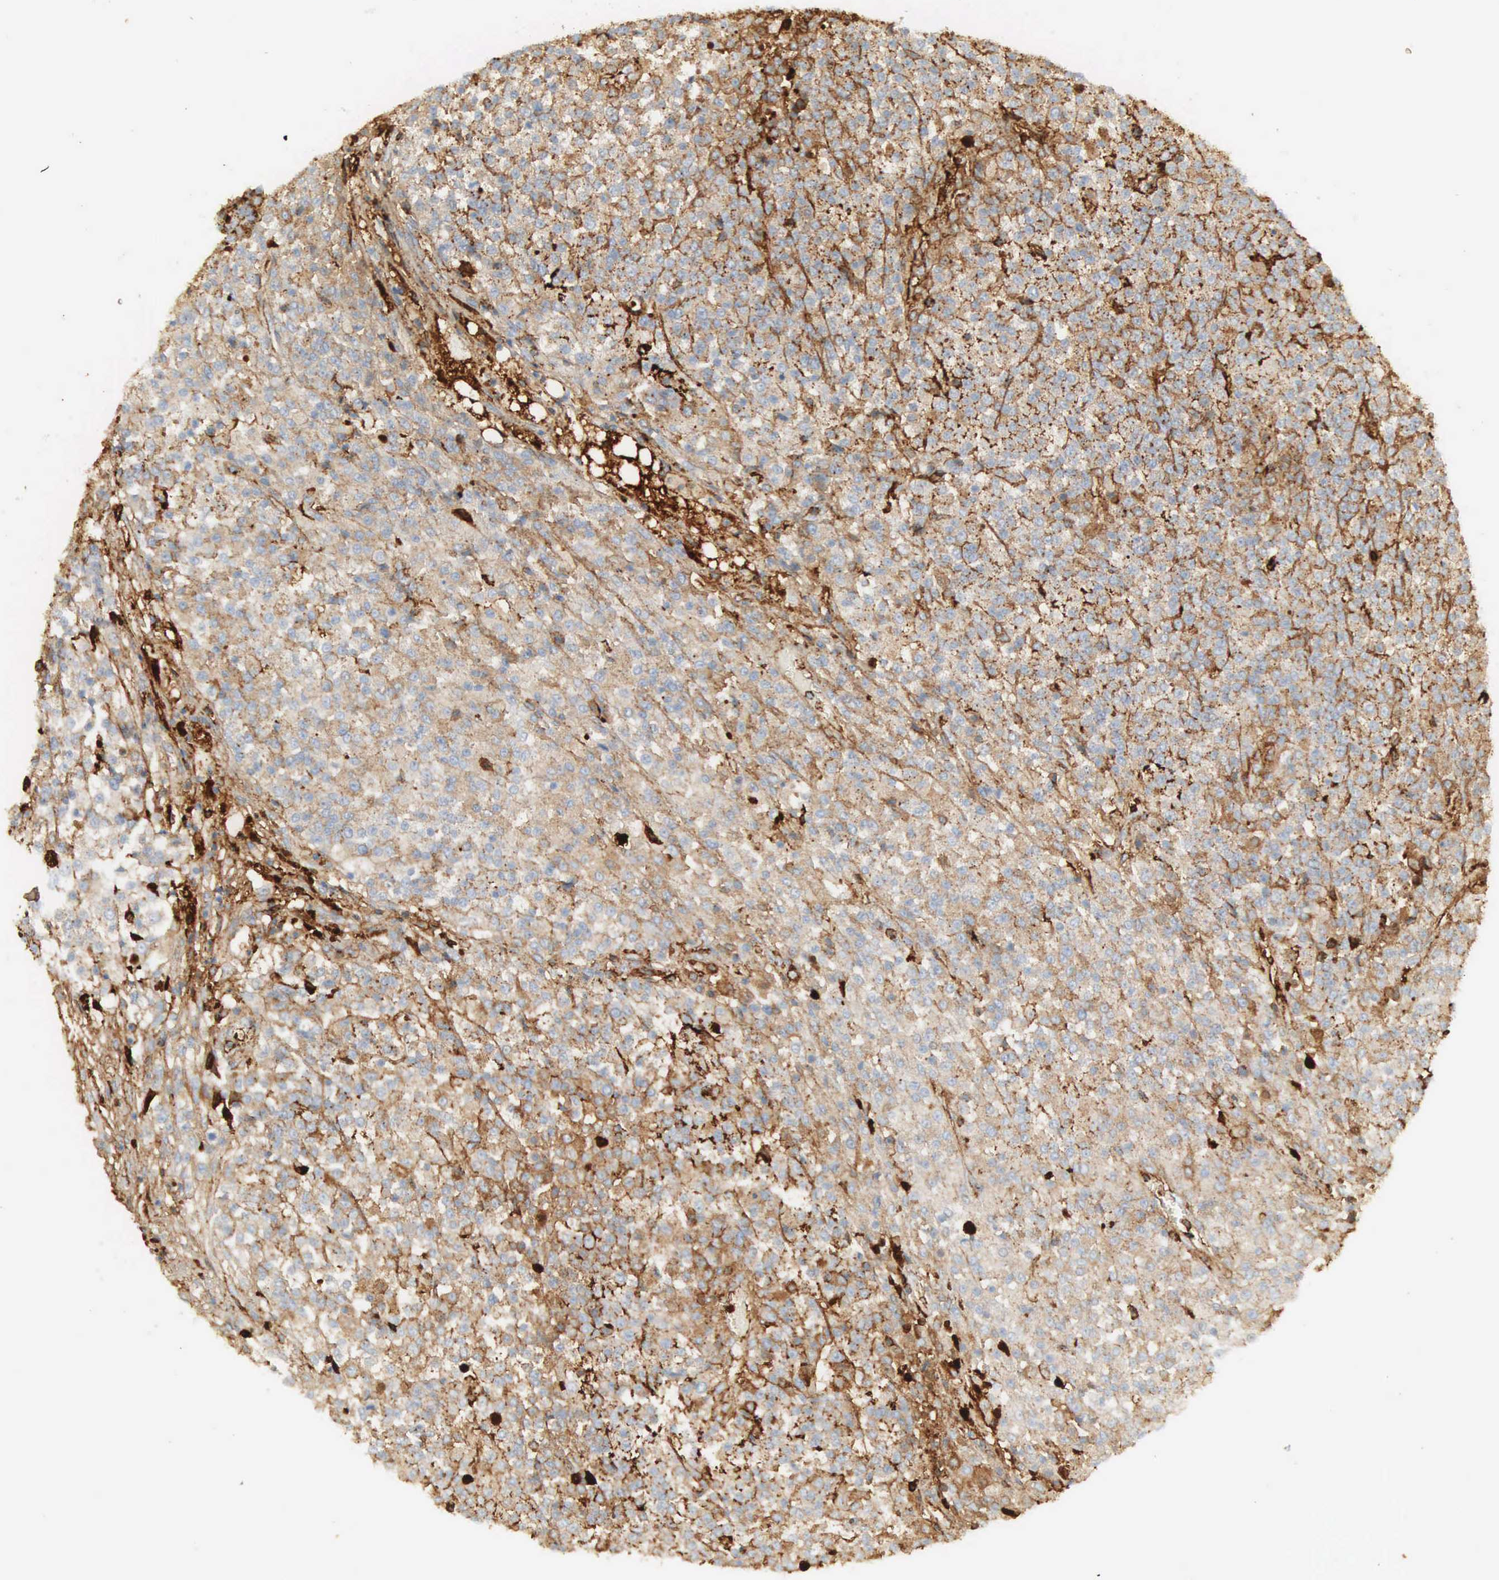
{"staining": {"intensity": "moderate", "quantity": "25%-75%", "location": "cytoplasmic/membranous"}, "tissue": "testis cancer", "cell_type": "Tumor cells", "image_type": "cancer", "snomed": [{"axis": "morphology", "description": "Seminoma, NOS"}, {"axis": "topography", "description": "Testis"}], "caption": "Brown immunohistochemical staining in seminoma (testis) exhibits moderate cytoplasmic/membranous staining in approximately 25%-75% of tumor cells. Using DAB (3,3'-diaminobenzidine) (brown) and hematoxylin (blue) stains, captured at high magnification using brightfield microscopy.", "gene": "IGLC3", "patient": {"sex": "male", "age": 59}}